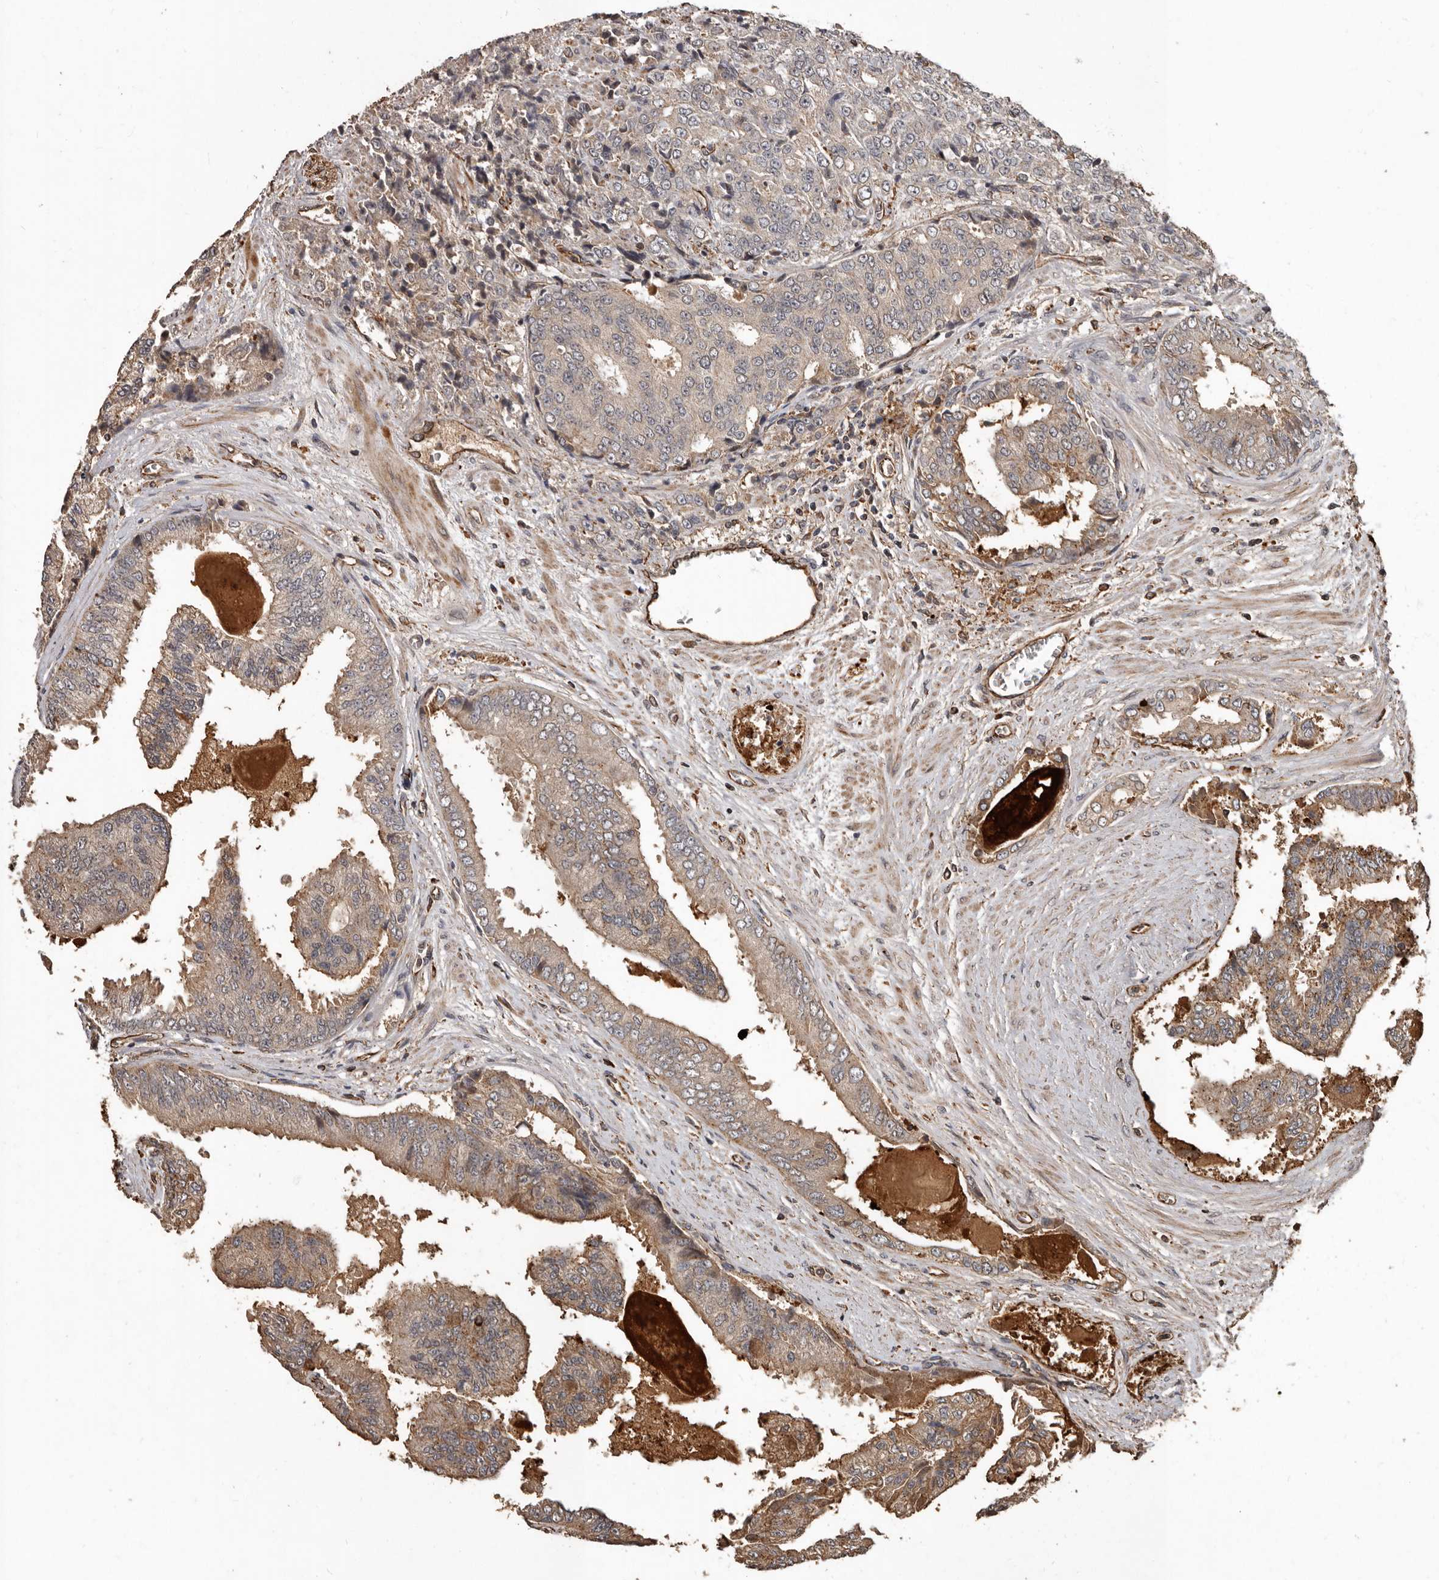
{"staining": {"intensity": "weak", "quantity": "25%-75%", "location": "cytoplasmic/membranous"}, "tissue": "prostate cancer", "cell_type": "Tumor cells", "image_type": "cancer", "snomed": [{"axis": "morphology", "description": "Adenocarcinoma, High grade"}, {"axis": "topography", "description": "Prostate"}], "caption": "Brown immunohistochemical staining in human high-grade adenocarcinoma (prostate) shows weak cytoplasmic/membranous staining in about 25%-75% of tumor cells.", "gene": "BRAT1", "patient": {"sex": "male", "age": 58}}